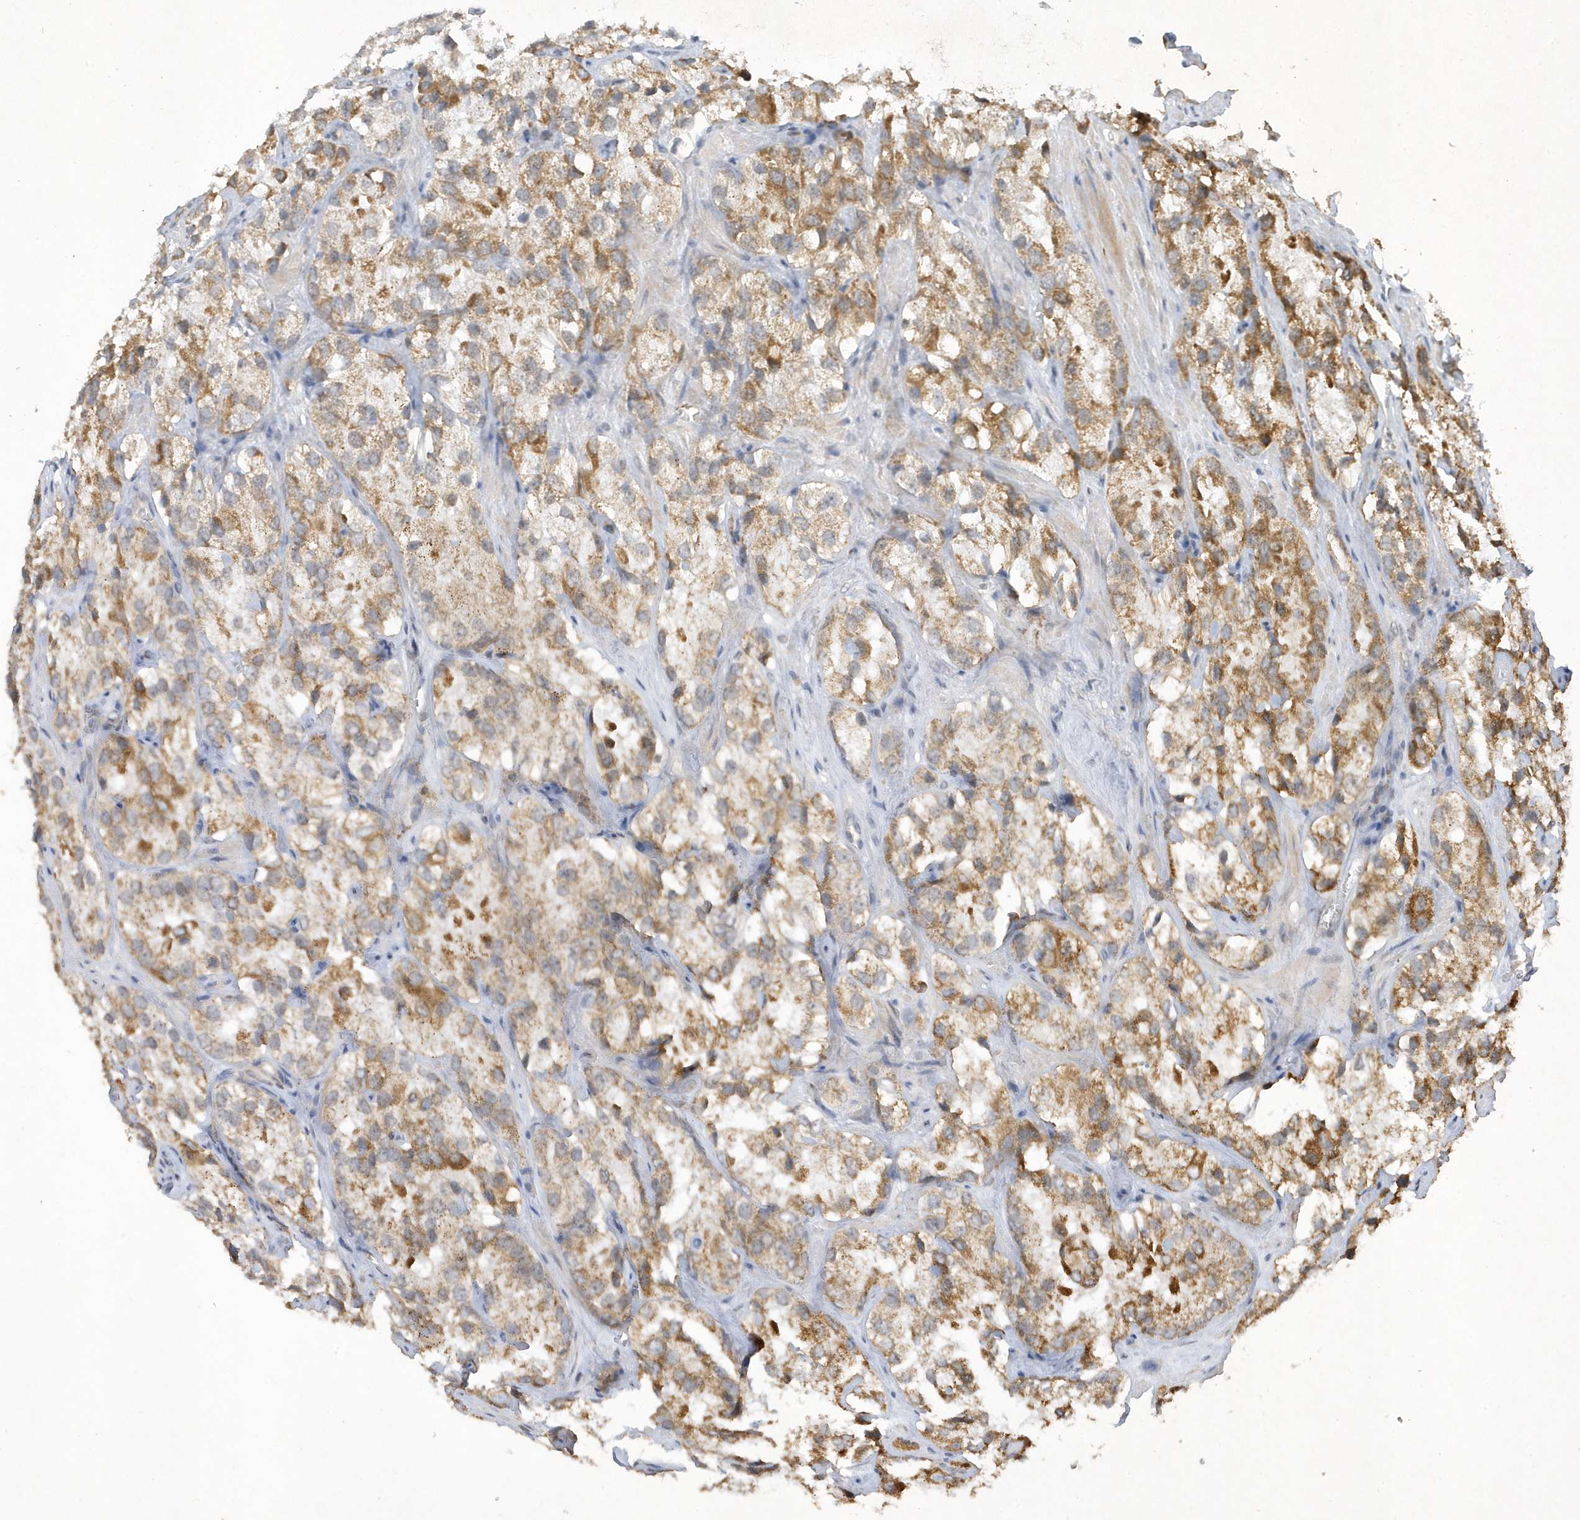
{"staining": {"intensity": "moderate", "quantity": ">75%", "location": "cytoplasmic/membranous"}, "tissue": "prostate cancer", "cell_type": "Tumor cells", "image_type": "cancer", "snomed": [{"axis": "morphology", "description": "Adenocarcinoma, High grade"}, {"axis": "topography", "description": "Prostate"}], "caption": "Protein expression analysis of high-grade adenocarcinoma (prostate) reveals moderate cytoplasmic/membranous staining in about >75% of tumor cells. The protein of interest is stained brown, and the nuclei are stained in blue (DAB IHC with brightfield microscopy, high magnification).", "gene": "ZNF213", "patient": {"sex": "male", "age": 66}}